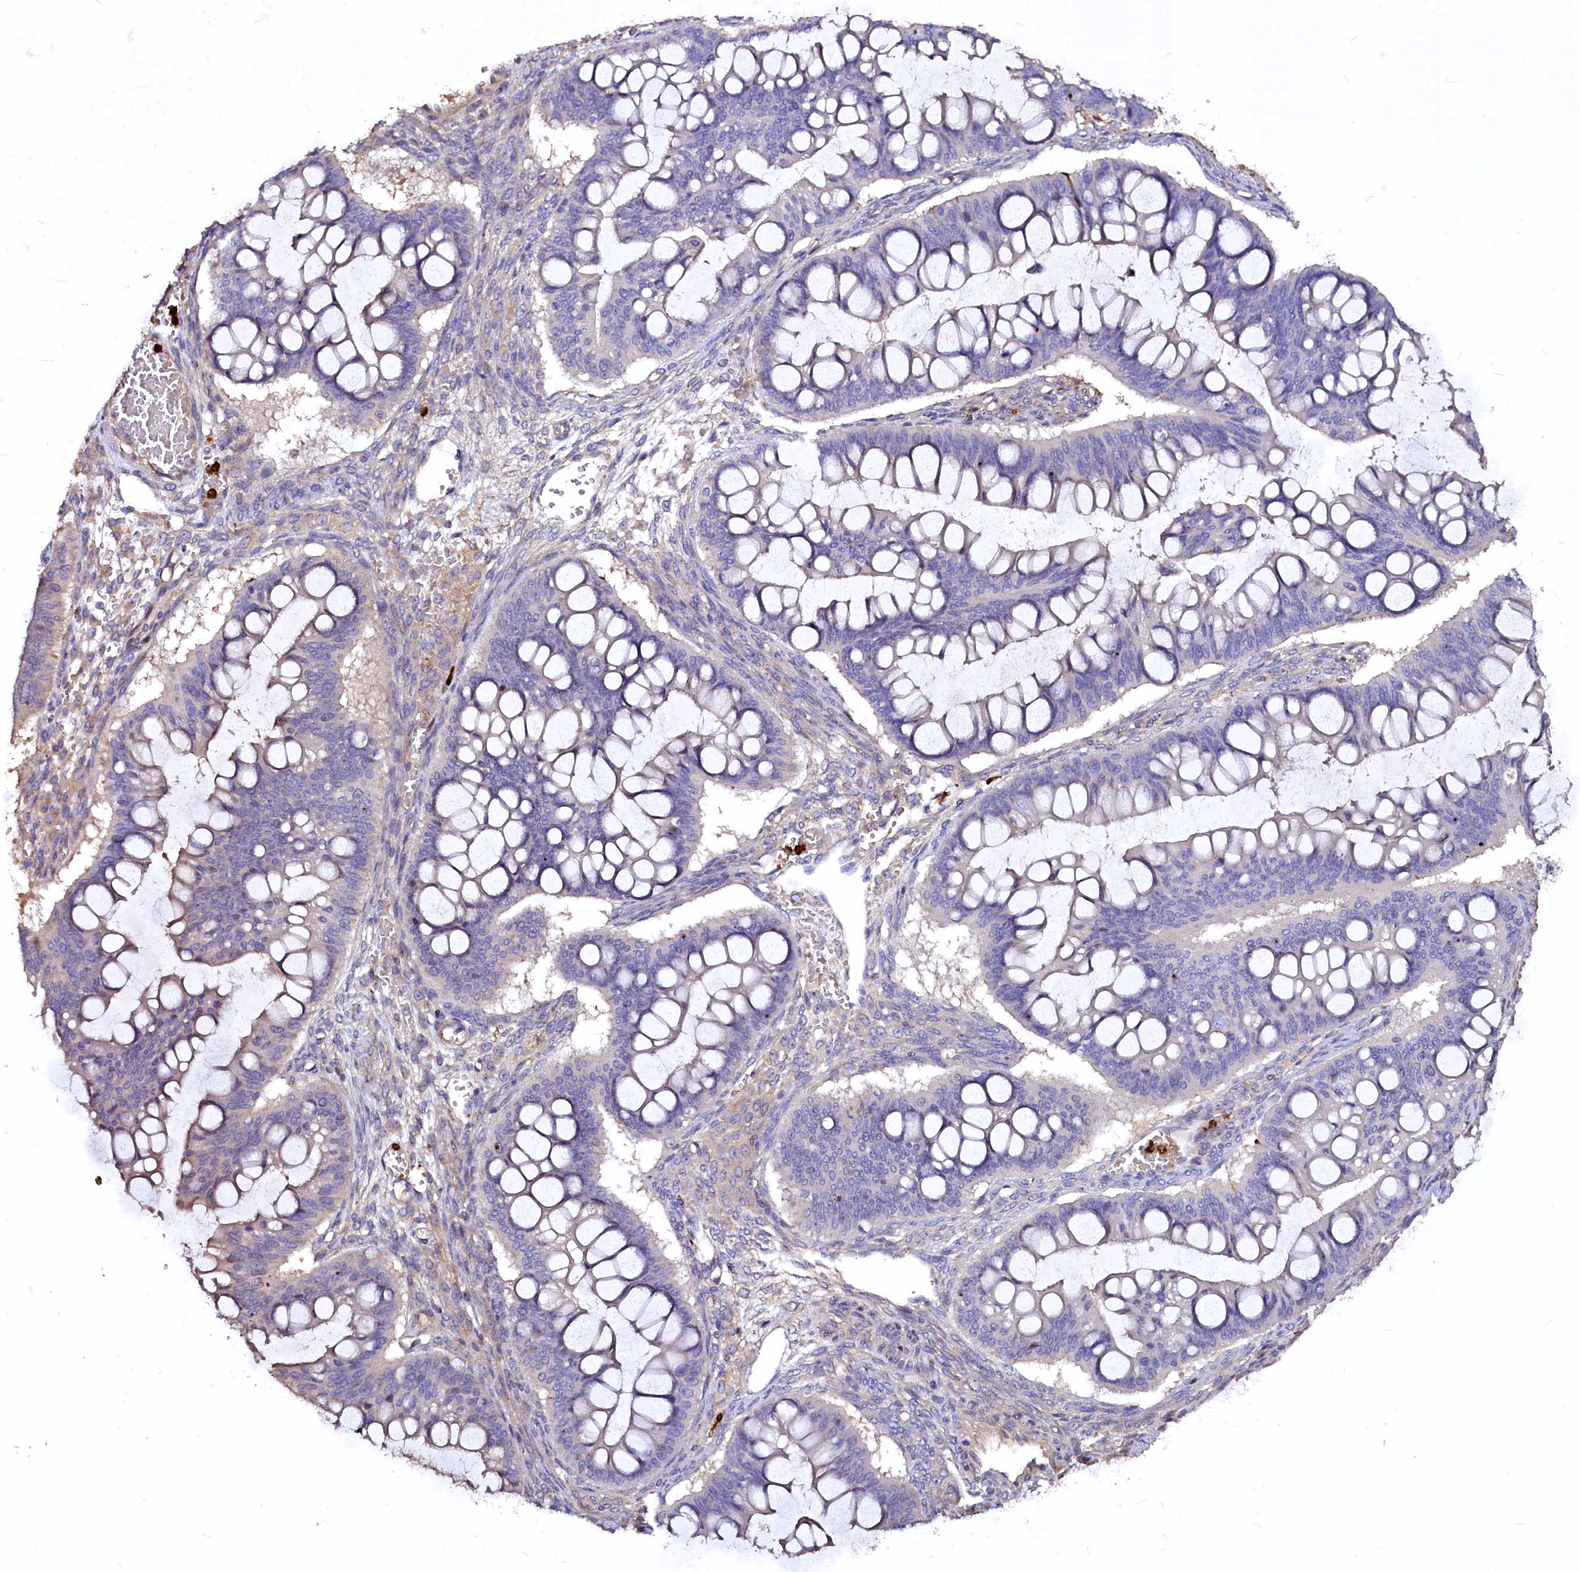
{"staining": {"intensity": "negative", "quantity": "none", "location": "none"}, "tissue": "ovarian cancer", "cell_type": "Tumor cells", "image_type": "cancer", "snomed": [{"axis": "morphology", "description": "Cystadenocarcinoma, mucinous, NOS"}, {"axis": "topography", "description": "Ovary"}], "caption": "Immunohistochemistry histopathology image of neoplastic tissue: ovarian cancer stained with DAB exhibits no significant protein staining in tumor cells. Nuclei are stained in blue.", "gene": "ATG101", "patient": {"sex": "female", "age": 73}}